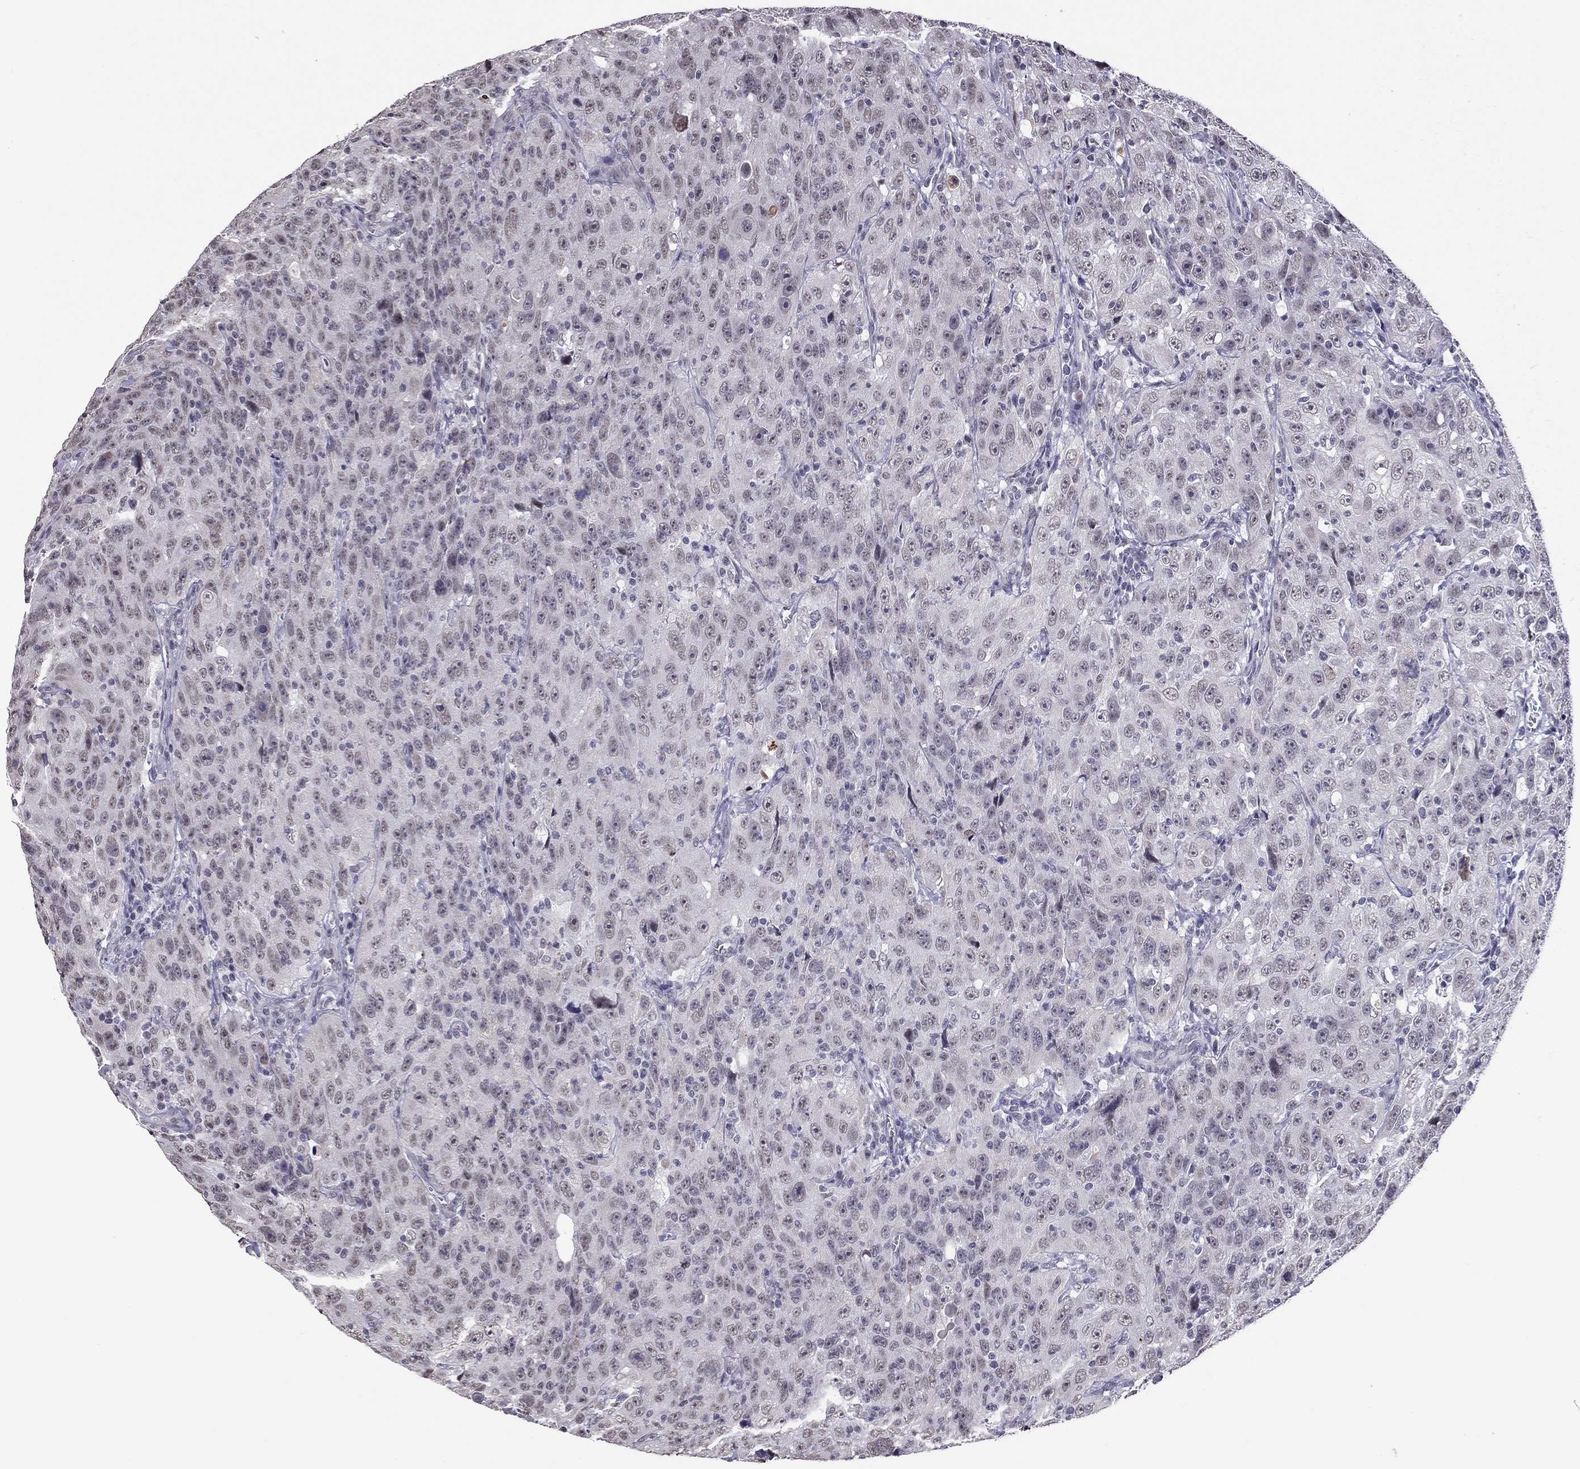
{"staining": {"intensity": "negative", "quantity": "none", "location": "none"}, "tissue": "urothelial cancer", "cell_type": "Tumor cells", "image_type": "cancer", "snomed": [{"axis": "morphology", "description": "Urothelial carcinoma, NOS"}, {"axis": "morphology", "description": "Urothelial carcinoma, High grade"}, {"axis": "topography", "description": "Urinary bladder"}], "caption": "This is an immunohistochemistry (IHC) histopathology image of human urothelial cancer. There is no expression in tumor cells.", "gene": "PPP1R3A", "patient": {"sex": "female", "age": 73}}